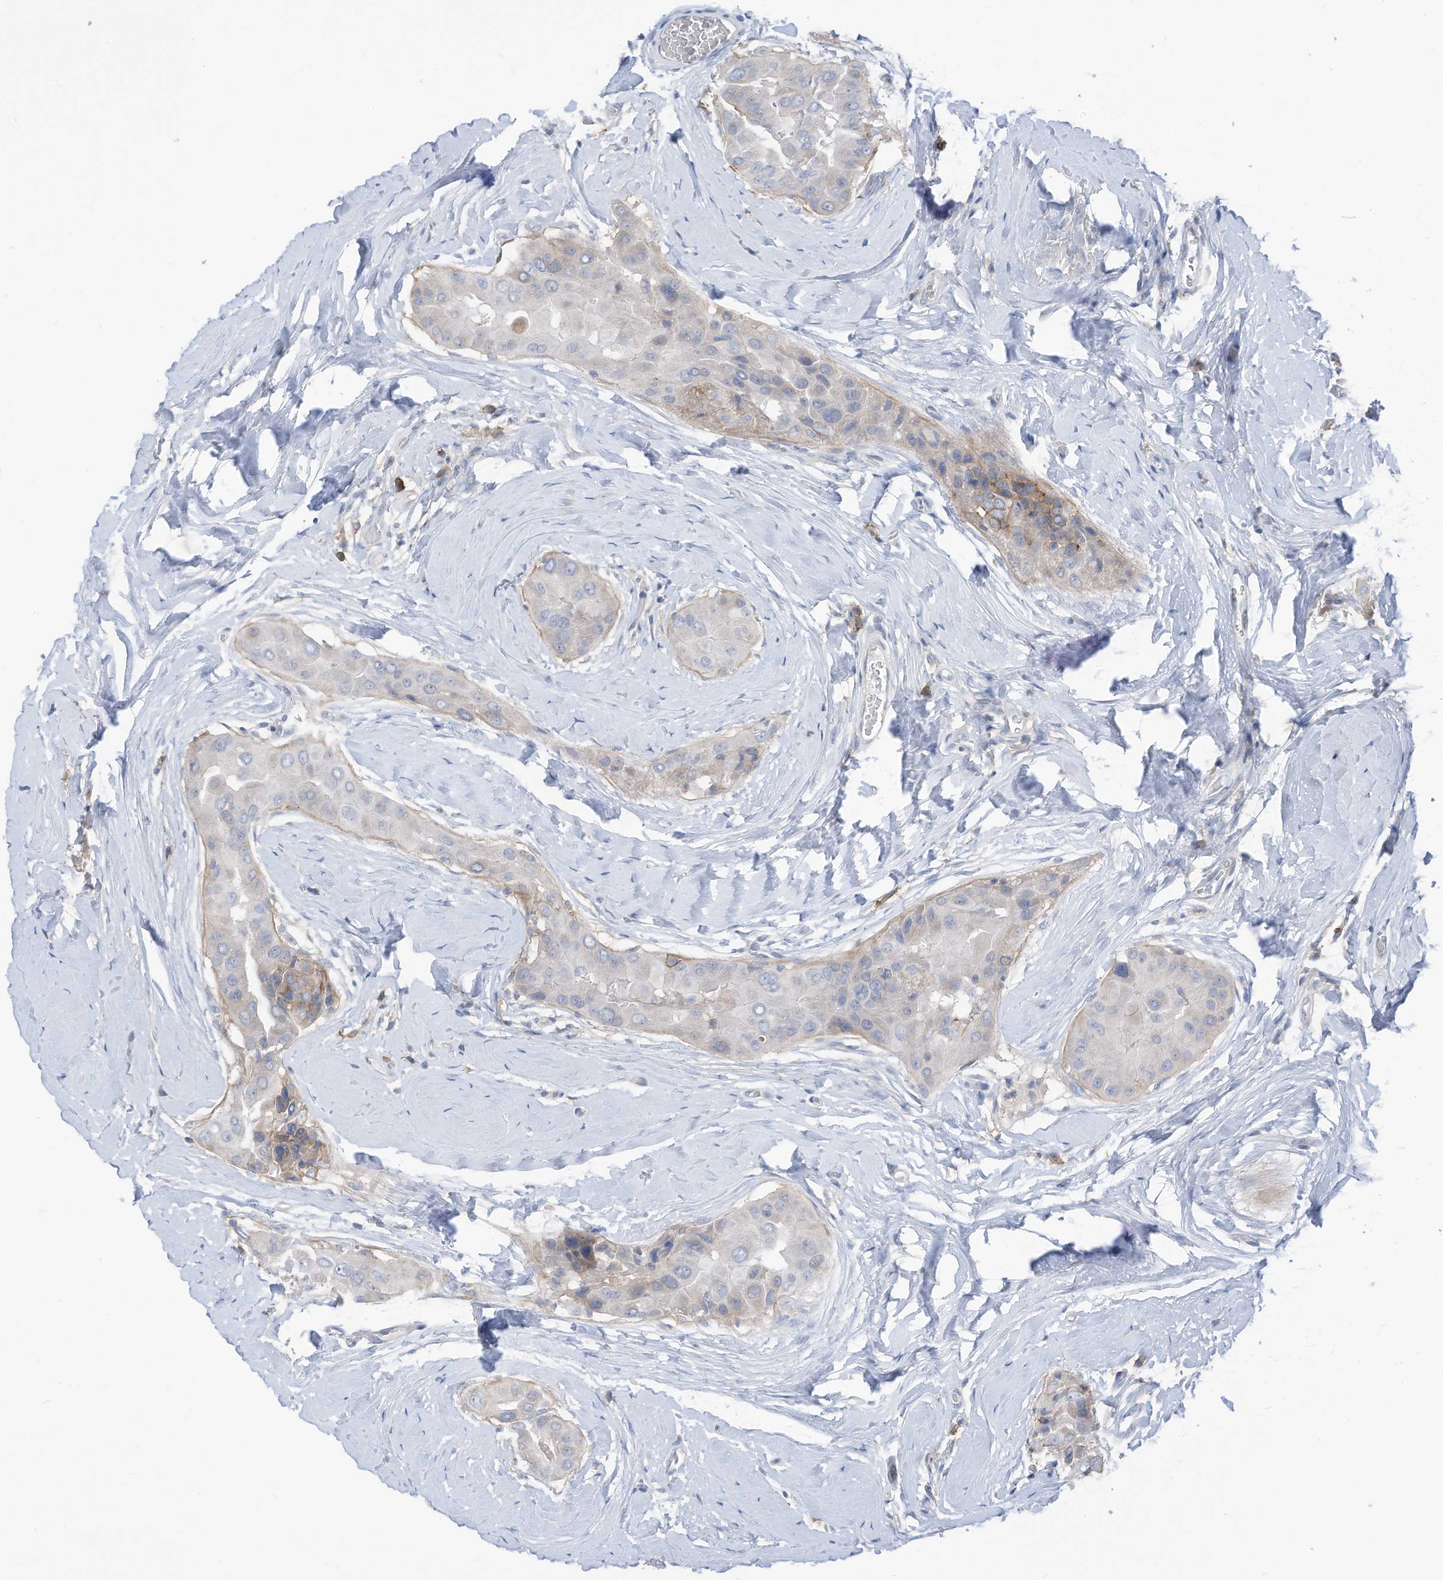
{"staining": {"intensity": "negative", "quantity": "none", "location": "none"}, "tissue": "thyroid cancer", "cell_type": "Tumor cells", "image_type": "cancer", "snomed": [{"axis": "morphology", "description": "Papillary adenocarcinoma, NOS"}, {"axis": "topography", "description": "Thyroid gland"}], "caption": "High power microscopy image of an immunohistochemistry (IHC) photomicrograph of thyroid papillary adenocarcinoma, revealing no significant positivity in tumor cells.", "gene": "SLC1A5", "patient": {"sex": "male", "age": 33}}